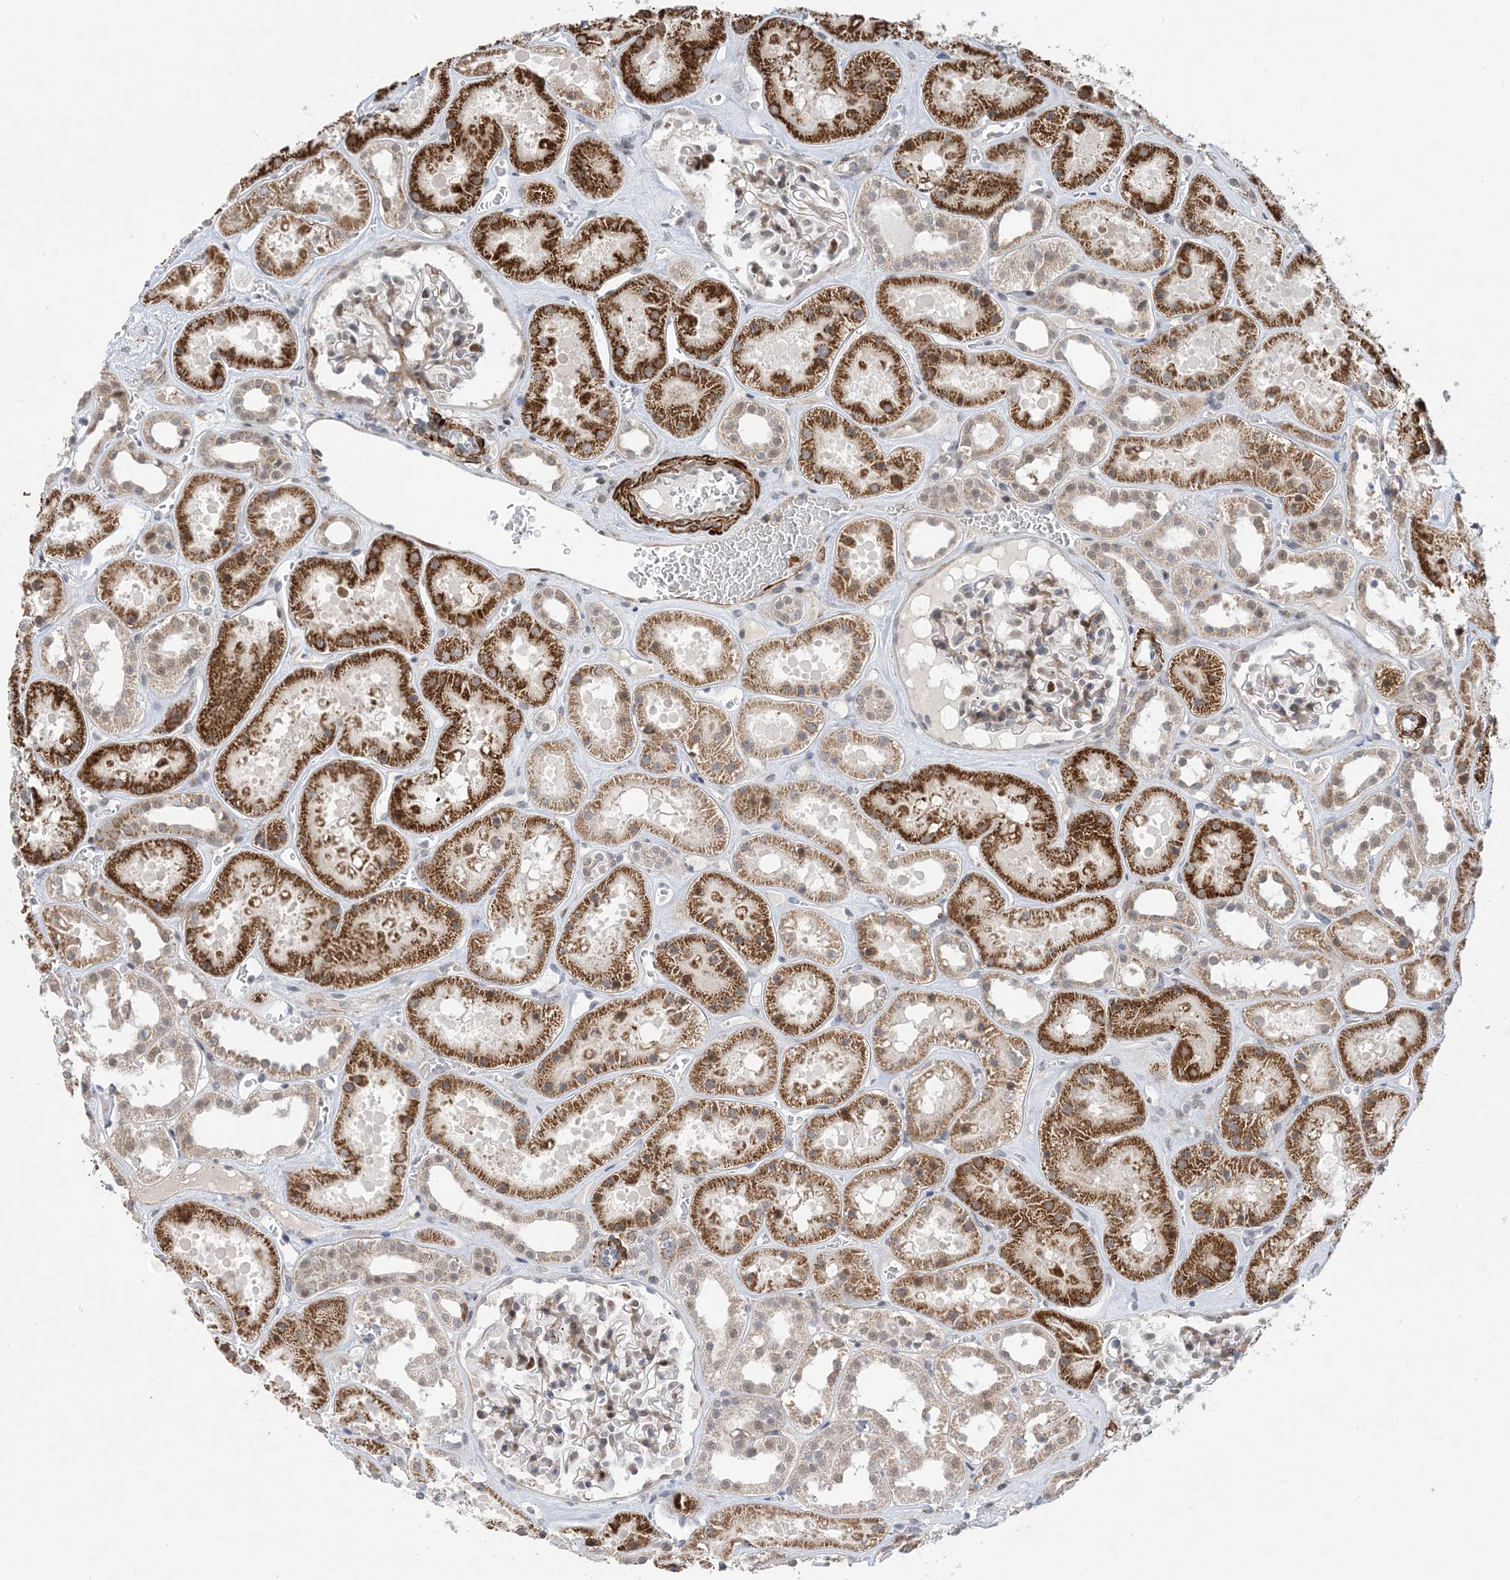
{"staining": {"intensity": "weak", "quantity": "25%-75%", "location": "cytoplasmic/membranous"}, "tissue": "kidney", "cell_type": "Cells in glomeruli", "image_type": "normal", "snomed": [{"axis": "morphology", "description": "Normal tissue, NOS"}, {"axis": "topography", "description": "Kidney"}], "caption": "A histopathology image showing weak cytoplasmic/membranous positivity in about 25%-75% of cells in glomeruli in unremarkable kidney, as visualized by brown immunohistochemical staining.", "gene": "ZNF8", "patient": {"sex": "female", "age": 41}}